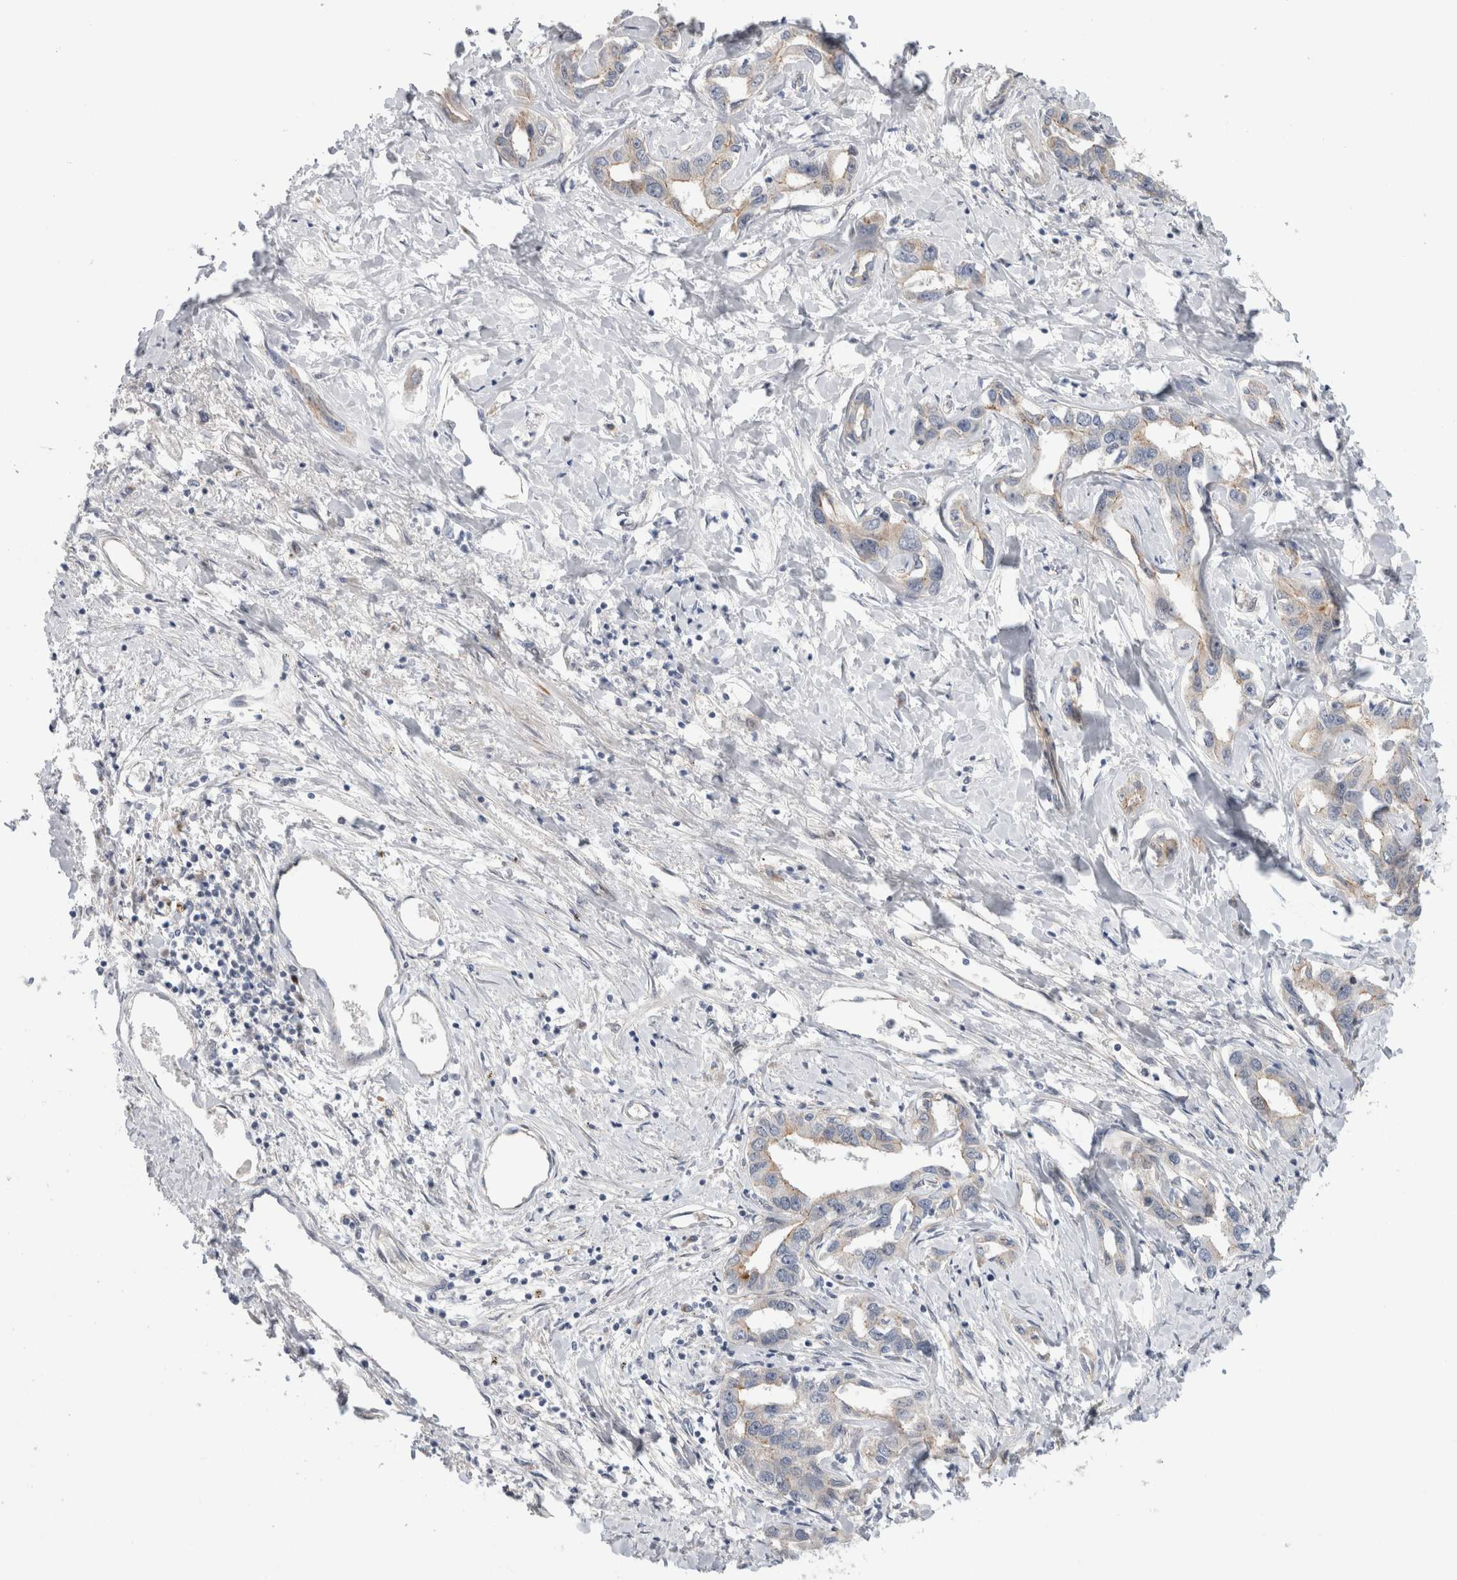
{"staining": {"intensity": "weak", "quantity": "<25%", "location": "cytoplasmic/membranous"}, "tissue": "liver cancer", "cell_type": "Tumor cells", "image_type": "cancer", "snomed": [{"axis": "morphology", "description": "Cholangiocarcinoma"}, {"axis": "topography", "description": "Liver"}], "caption": "An immunohistochemistry histopathology image of liver cancer is shown. There is no staining in tumor cells of liver cancer.", "gene": "TAFA5", "patient": {"sex": "male", "age": 59}}